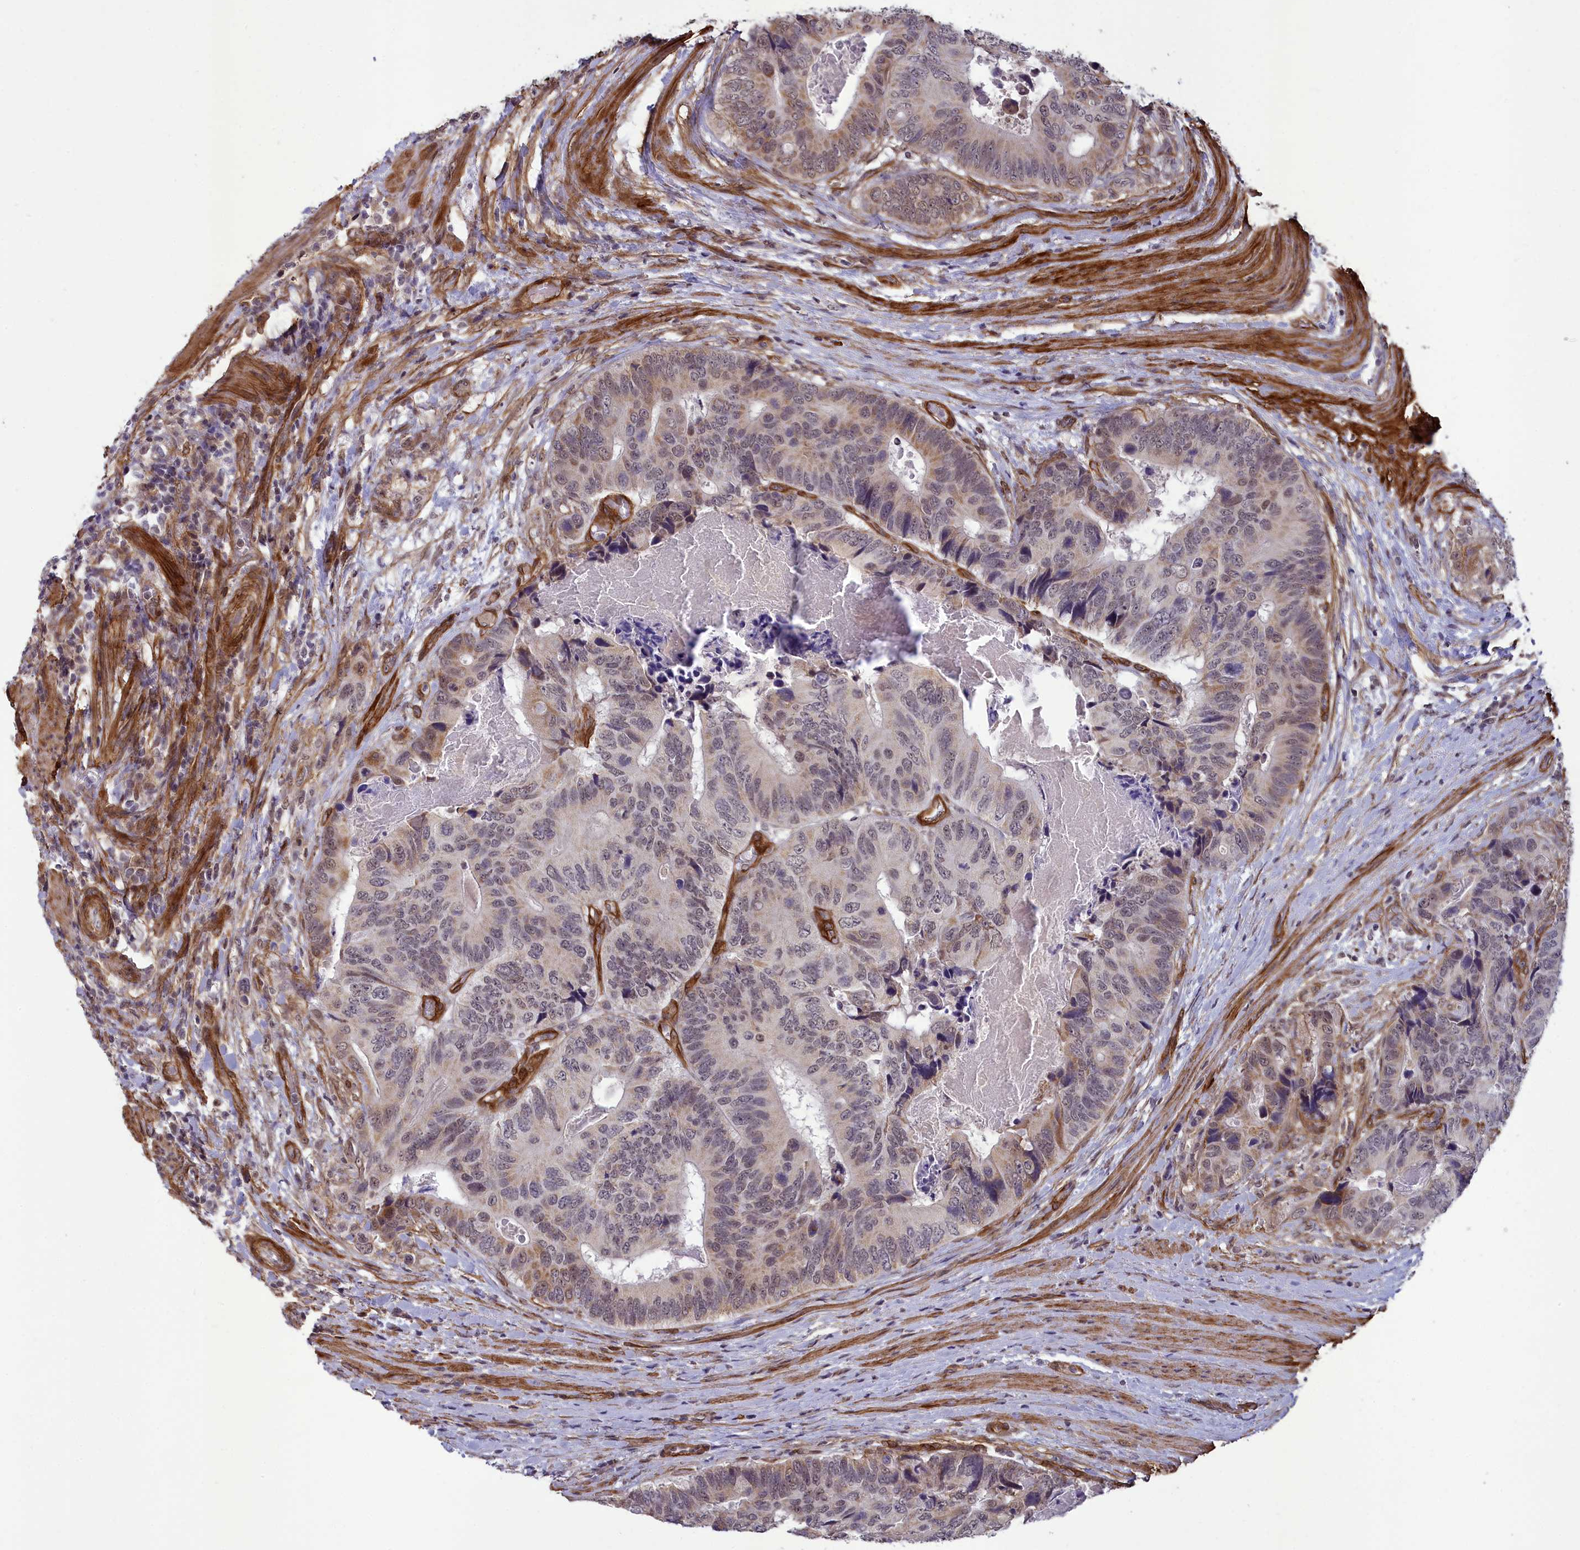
{"staining": {"intensity": "weak", "quantity": "25%-75%", "location": "cytoplasmic/membranous,nuclear"}, "tissue": "colorectal cancer", "cell_type": "Tumor cells", "image_type": "cancer", "snomed": [{"axis": "morphology", "description": "Adenocarcinoma, NOS"}, {"axis": "topography", "description": "Colon"}], "caption": "This image shows immunohistochemistry staining of human adenocarcinoma (colorectal), with low weak cytoplasmic/membranous and nuclear positivity in about 25%-75% of tumor cells.", "gene": "TNS1", "patient": {"sex": "male", "age": 84}}